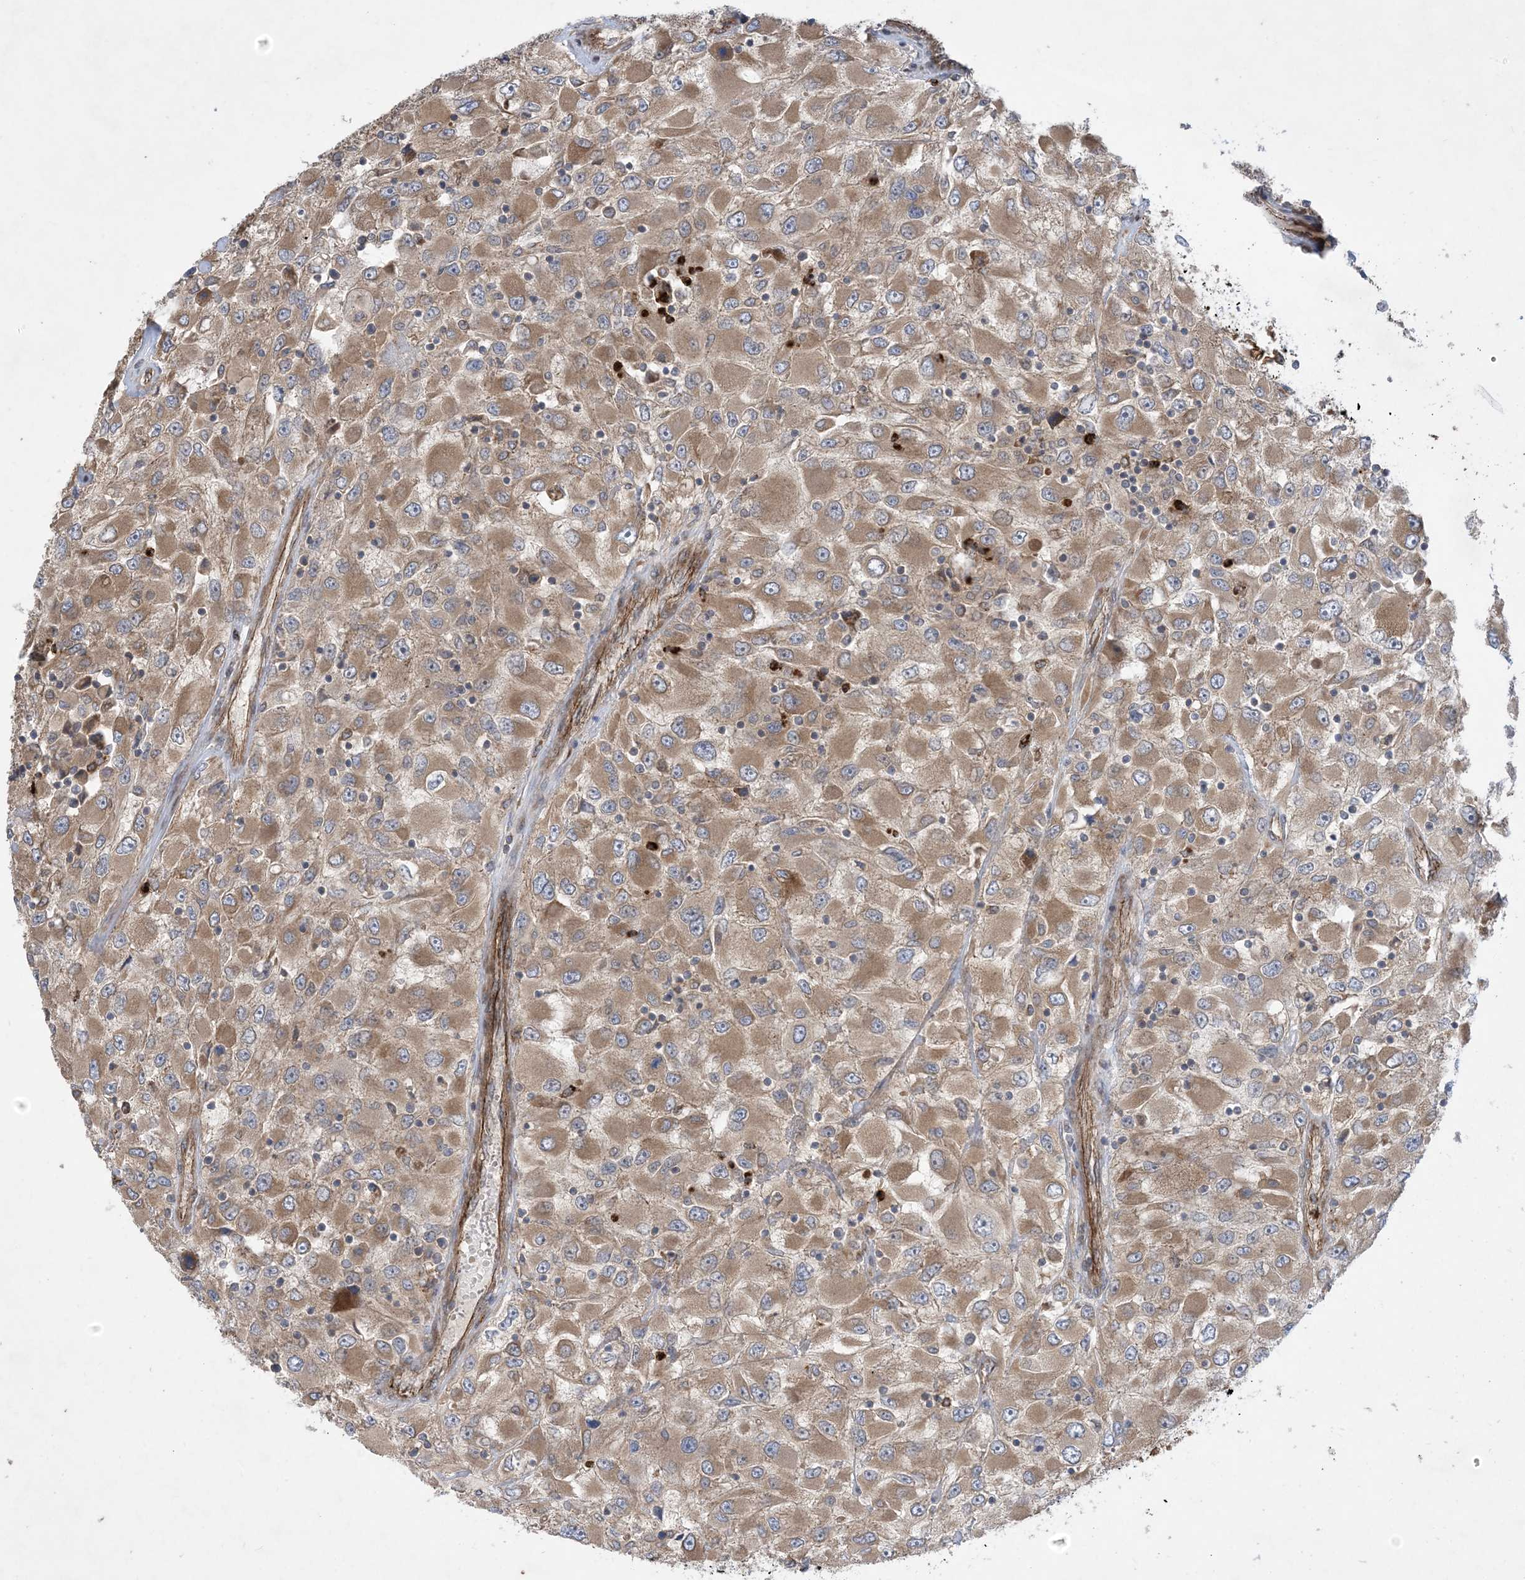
{"staining": {"intensity": "moderate", "quantity": ">75%", "location": "cytoplasmic/membranous"}, "tissue": "renal cancer", "cell_type": "Tumor cells", "image_type": "cancer", "snomed": [{"axis": "morphology", "description": "Adenocarcinoma, NOS"}, {"axis": "topography", "description": "Kidney"}], "caption": "This is a photomicrograph of IHC staining of adenocarcinoma (renal), which shows moderate positivity in the cytoplasmic/membranous of tumor cells.", "gene": "OTOP1", "patient": {"sex": "female", "age": 52}}